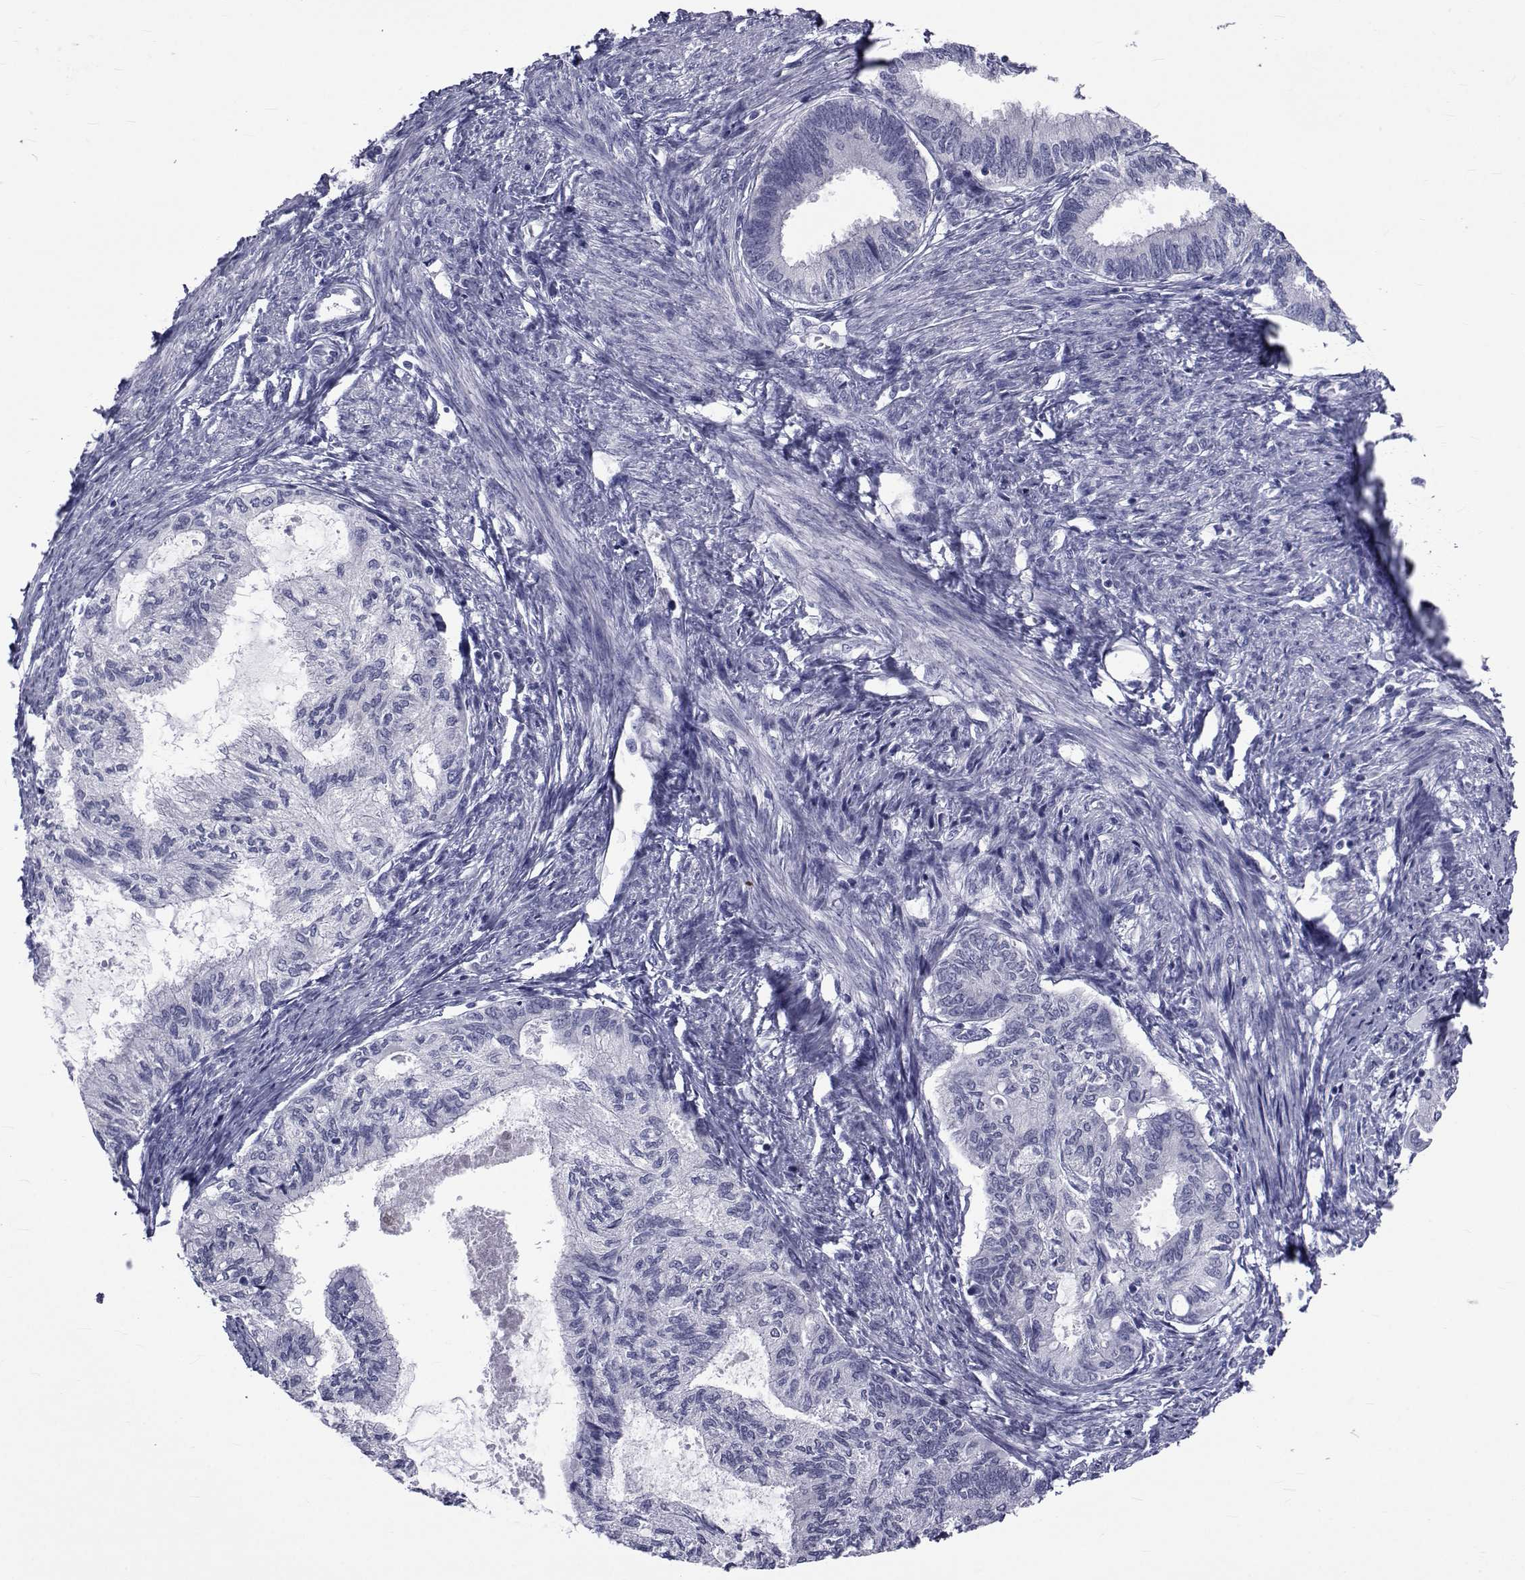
{"staining": {"intensity": "negative", "quantity": "none", "location": "none"}, "tissue": "endometrial cancer", "cell_type": "Tumor cells", "image_type": "cancer", "snomed": [{"axis": "morphology", "description": "Adenocarcinoma, NOS"}, {"axis": "topography", "description": "Endometrium"}], "caption": "Immunohistochemistry (IHC) micrograph of neoplastic tissue: endometrial cancer stained with DAB (3,3'-diaminobenzidine) demonstrates no significant protein expression in tumor cells.", "gene": "GKAP1", "patient": {"sex": "female", "age": 86}}